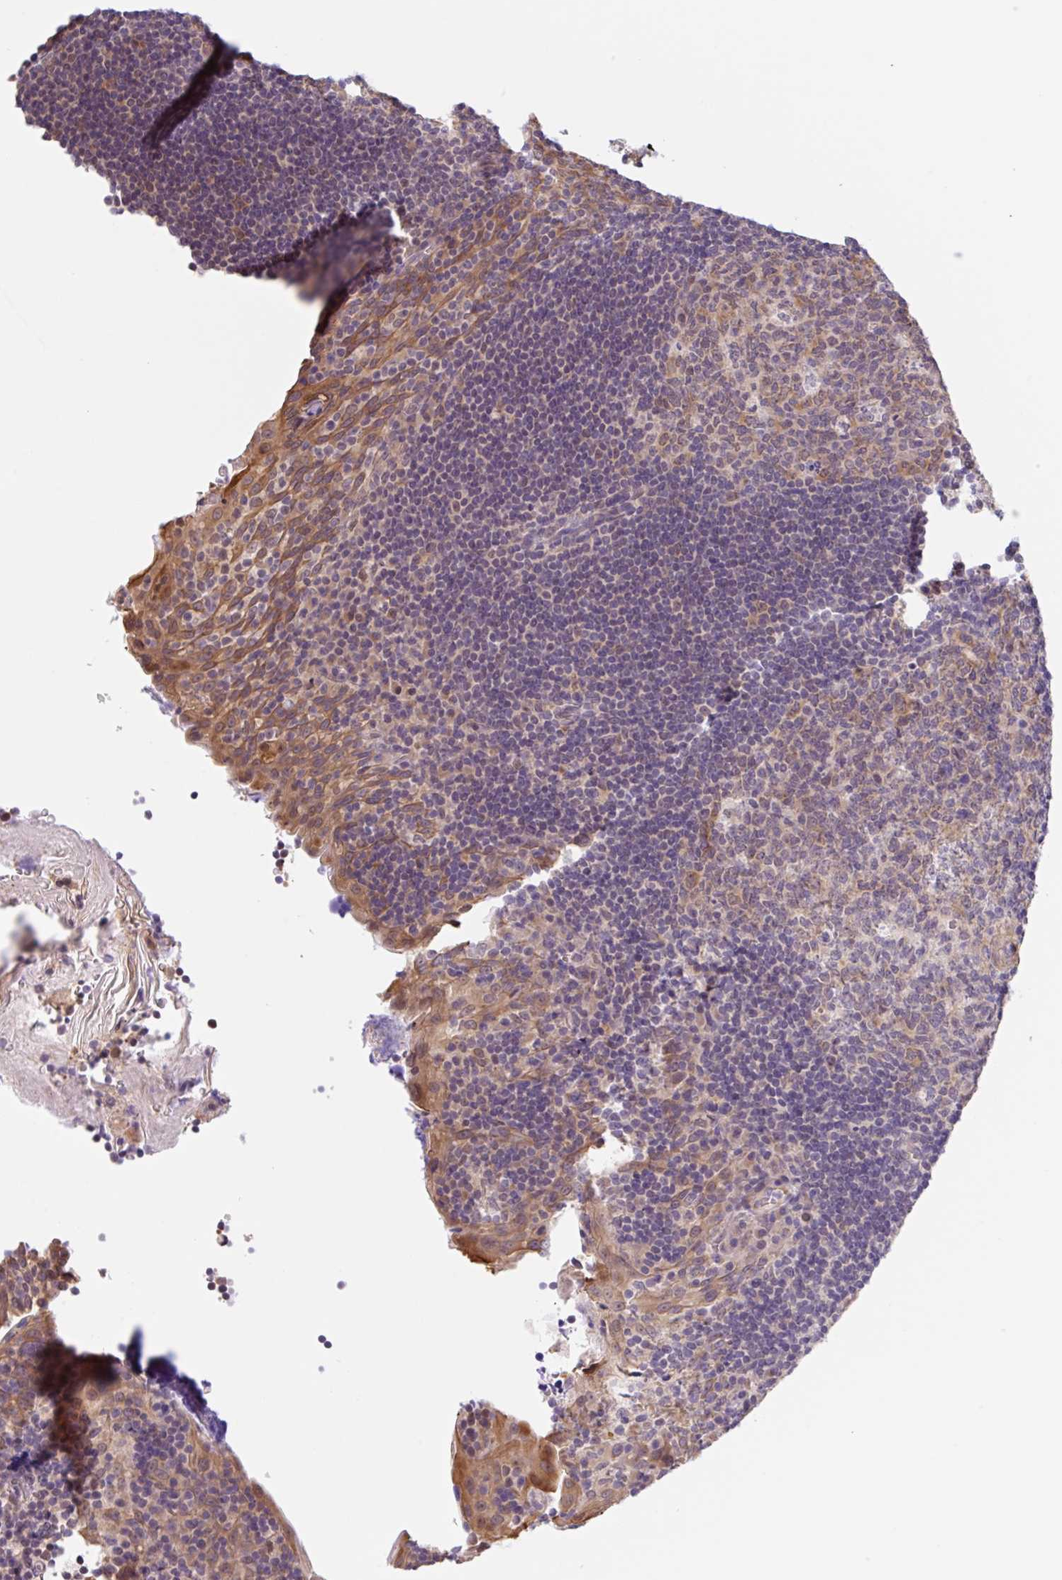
{"staining": {"intensity": "moderate", "quantity": "25%-75%", "location": "cytoplasmic/membranous"}, "tissue": "tonsil", "cell_type": "Germinal center cells", "image_type": "normal", "snomed": [{"axis": "morphology", "description": "Normal tissue, NOS"}, {"axis": "topography", "description": "Tonsil"}], "caption": "The immunohistochemical stain labels moderate cytoplasmic/membranous expression in germinal center cells of unremarkable tonsil. (Brightfield microscopy of DAB IHC at high magnification).", "gene": "TBPL2", "patient": {"sex": "male", "age": 17}}